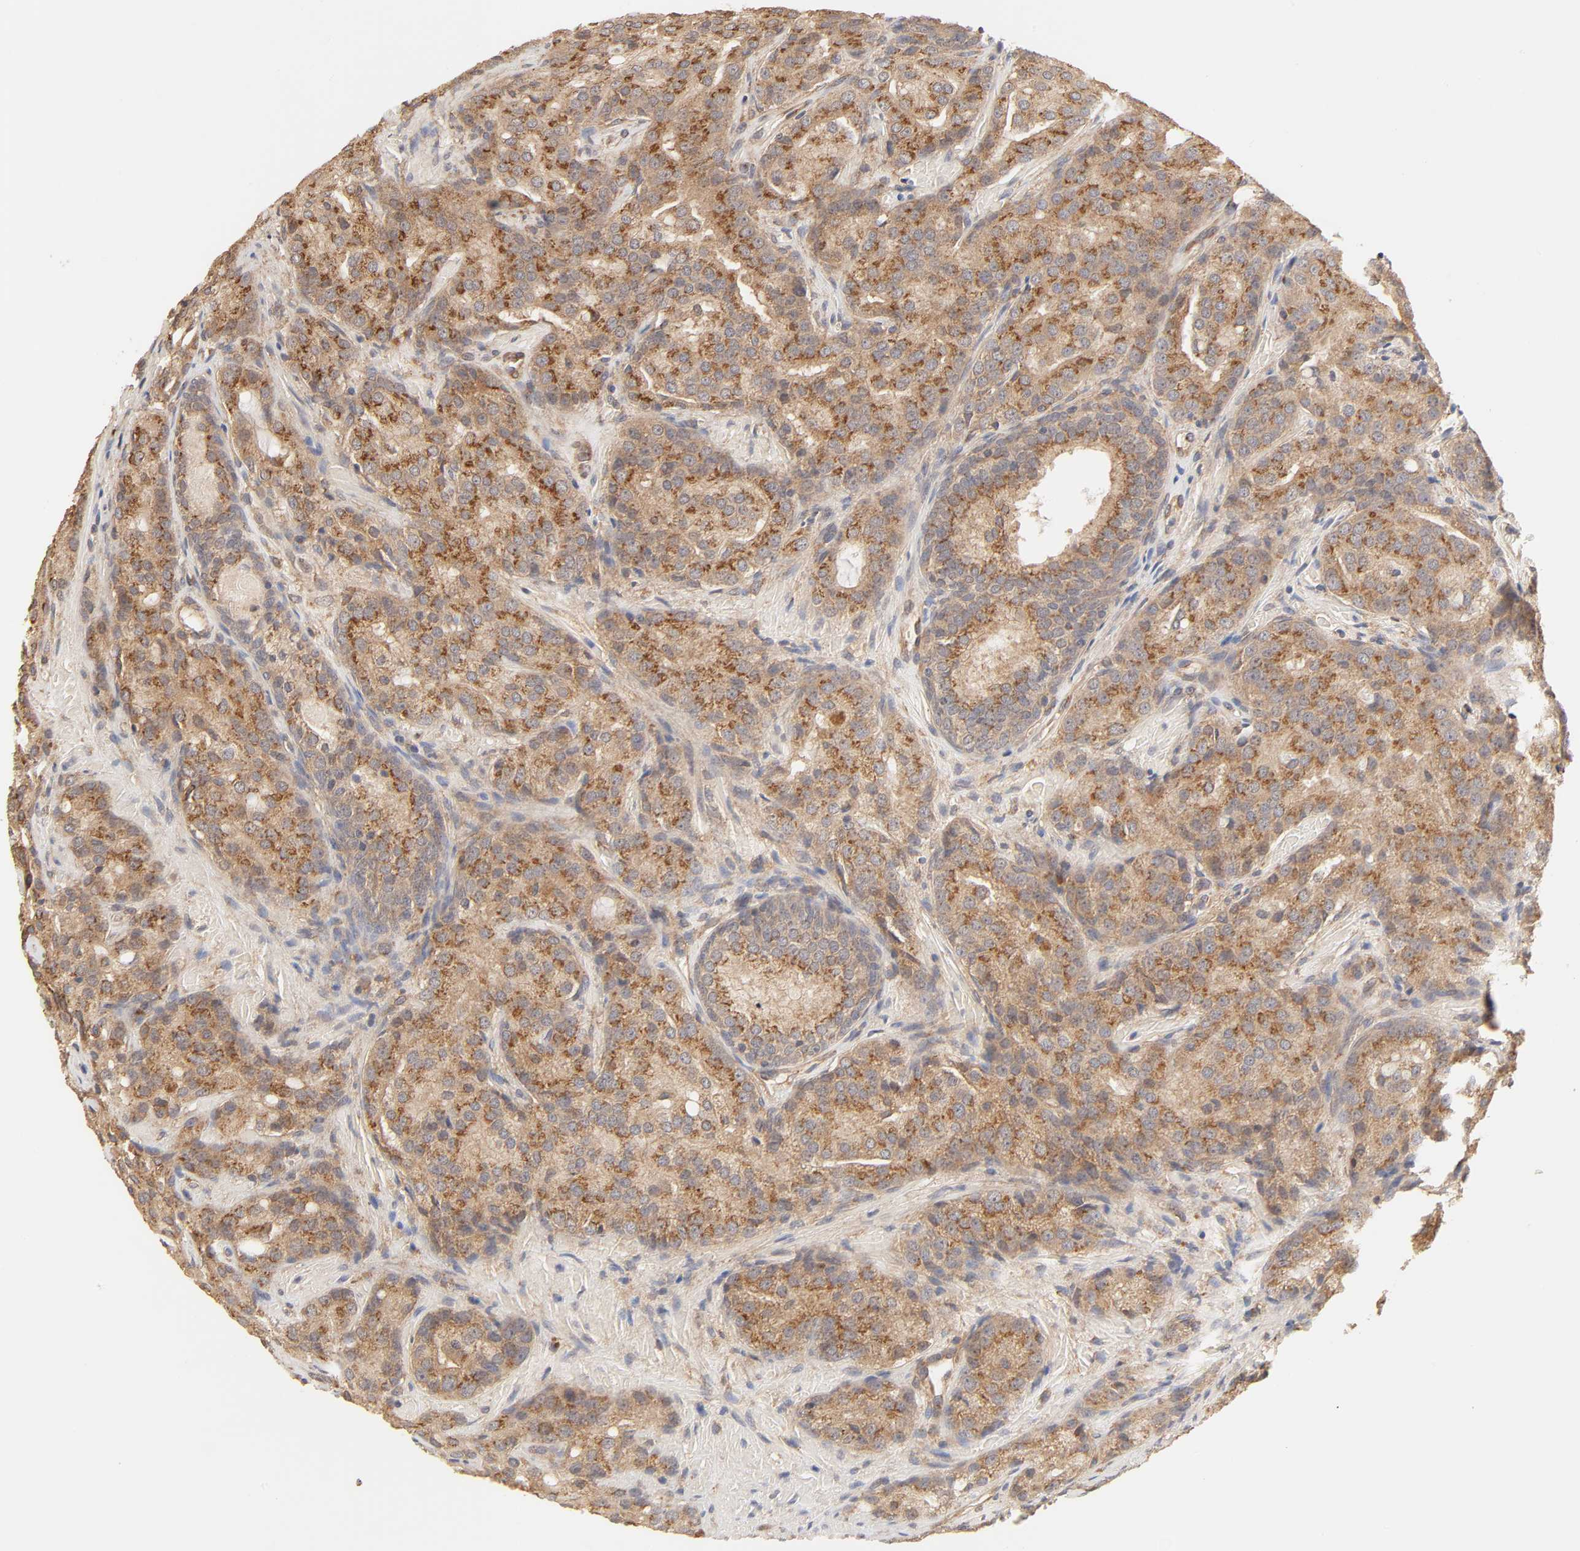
{"staining": {"intensity": "strong", "quantity": ">75%", "location": "cytoplasmic/membranous"}, "tissue": "prostate cancer", "cell_type": "Tumor cells", "image_type": "cancer", "snomed": [{"axis": "morphology", "description": "Adenocarcinoma, High grade"}, {"axis": "topography", "description": "Prostate"}], "caption": "Immunohistochemical staining of high-grade adenocarcinoma (prostate) exhibits strong cytoplasmic/membranous protein staining in approximately >75% of tumor cells. (IHC, brightfield microscopy, high magnification).", "gene": "EPS8", "patient": {"sex": "male", "age": 72}}